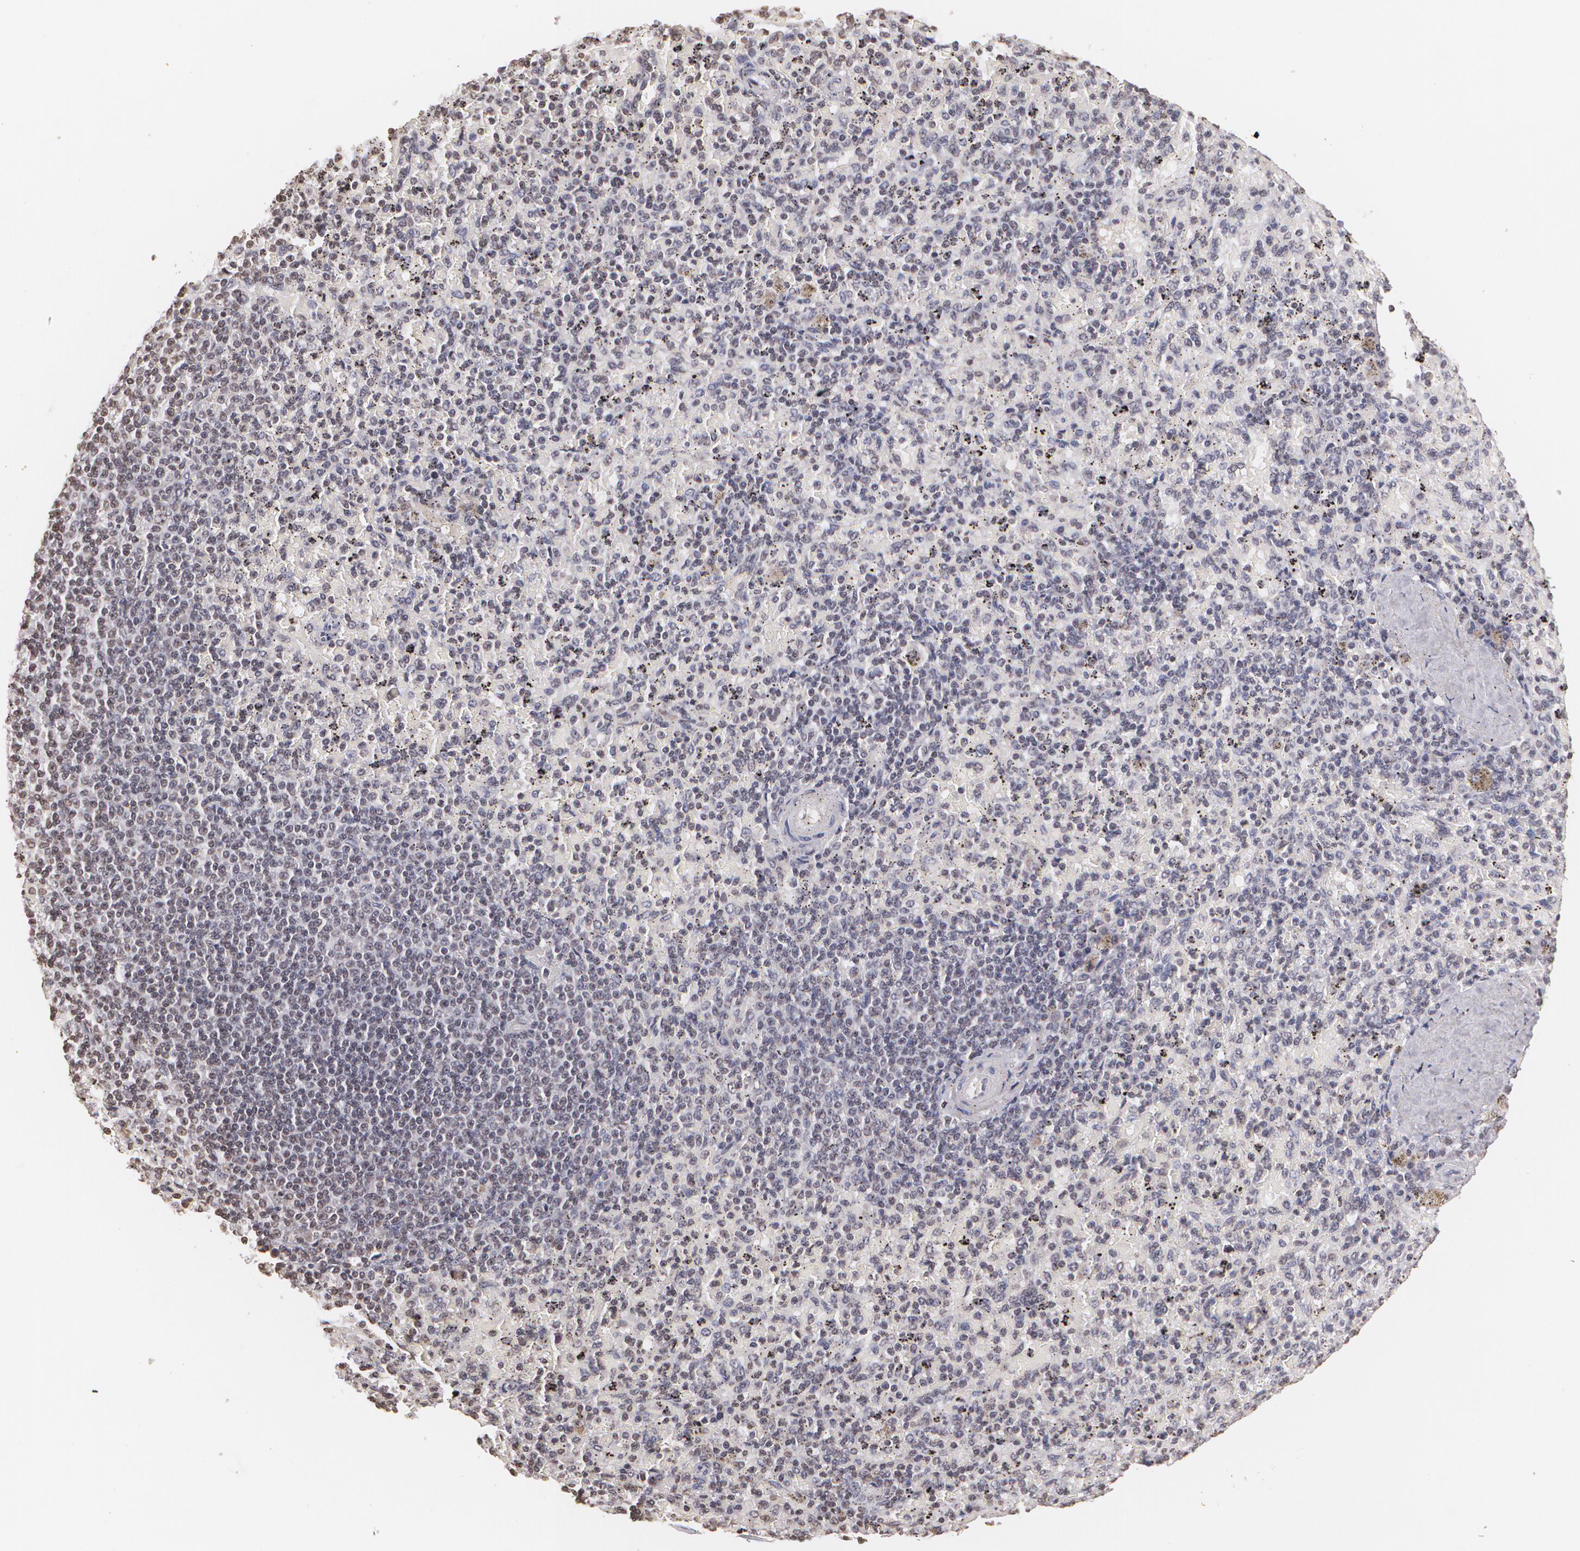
{"staining": {"intensity": "negative", "quantity": "none", "location": "none"}, "tissue": "spleen", "cell_type": "Cells in red pulp", "image_type": "normal", "snomed": [{"axis": "morphology", "description": "Normal tissue, NOS"}, {"axis": "topography", "description": "Spleen"}], "caption": "This is a photomicrograph of immunohistochemistry (IHC) staining of unremarkable spleen, which shows no staining in cells in red pulp.", "gene": "THRB", "patient": {"sex": "female", "age": 43}}